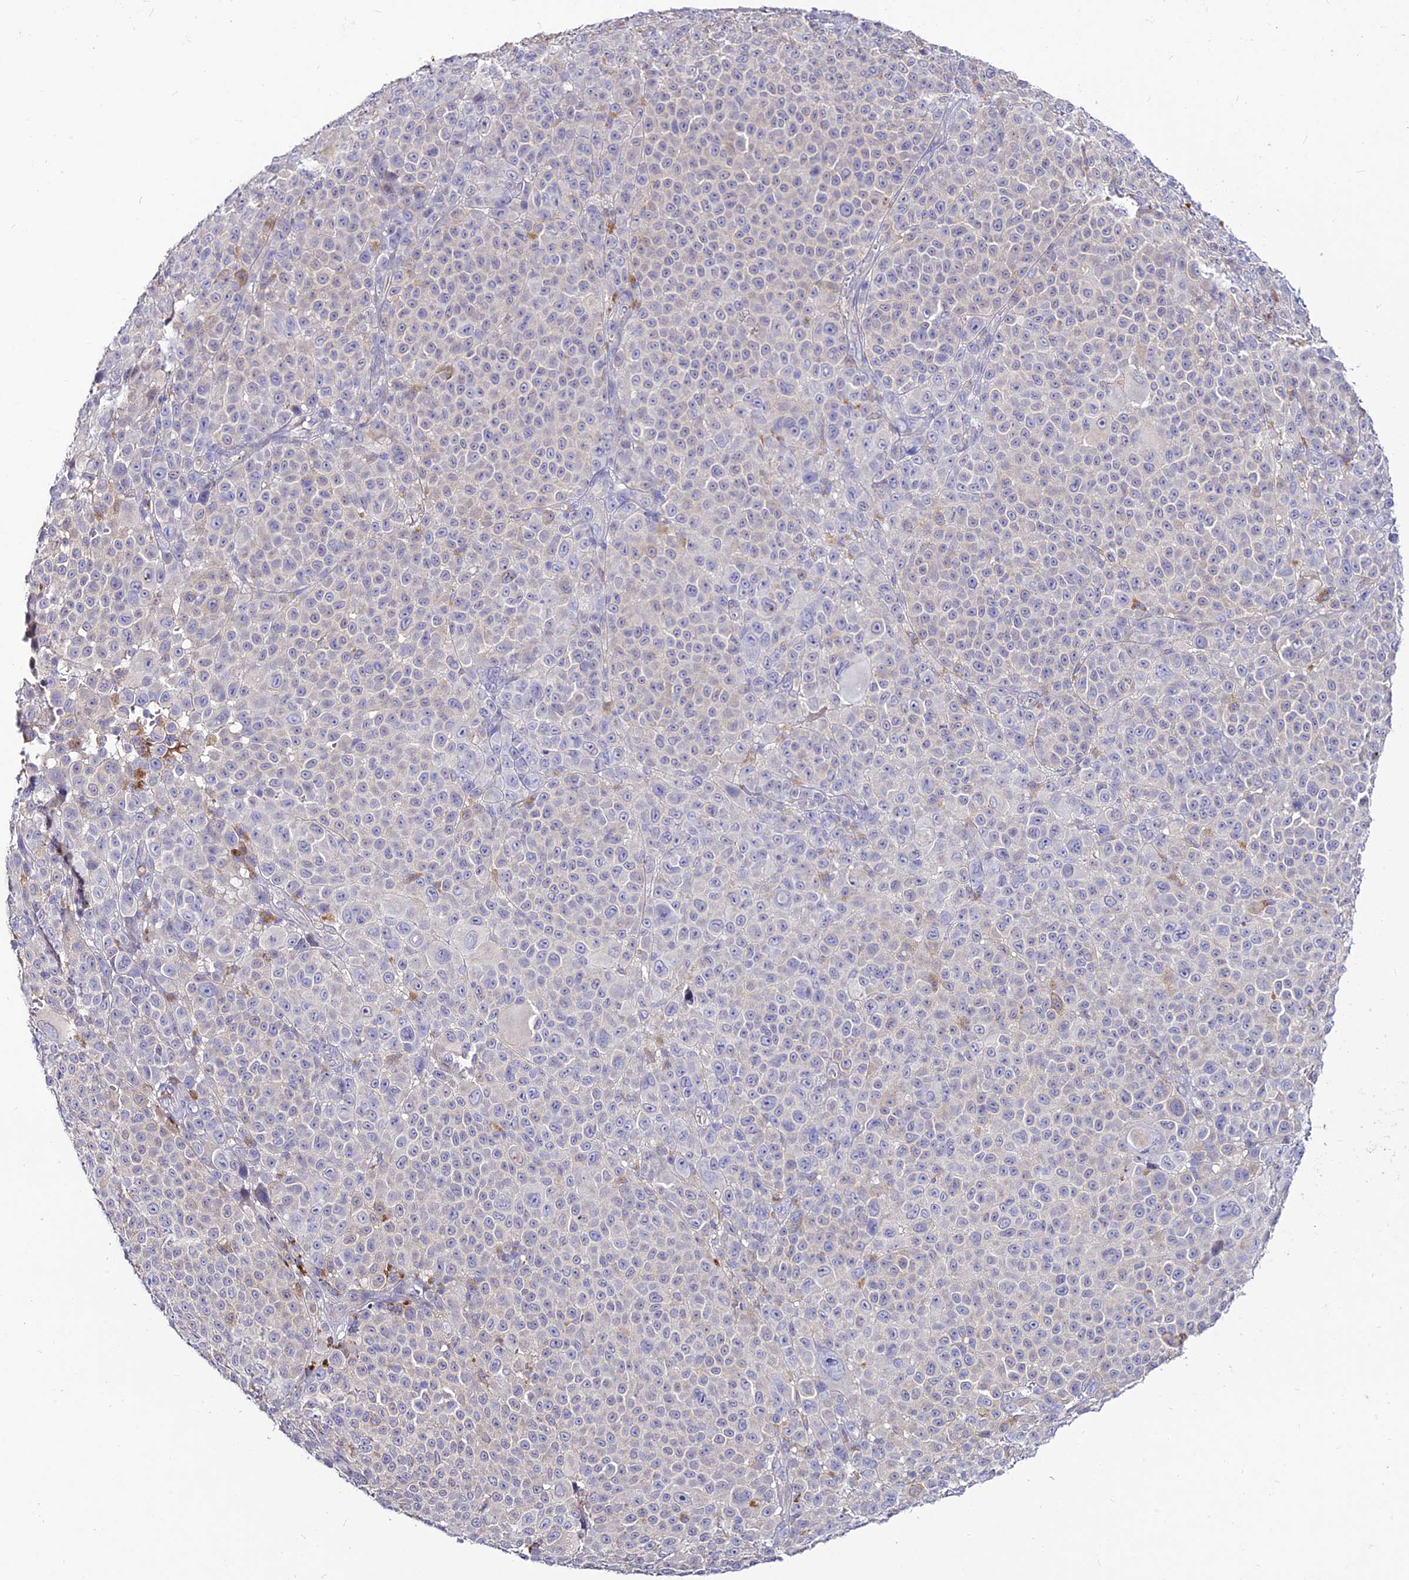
{"staining": {"intensity": "negative", "quantity": "none", "location": "none"}, "tissue": "melanoma", "cell_type": "Tumor cells", "image_type": "cancer", "snomed": [{"axis": "morphology", "description": "Malignant melanoma, NOS"}, {"axis": "topography", "description": "Skin"}], "caption": "Tumor cells show no significant protein positivity in melanoma.", "gene": "CZIB", "patient": {"sex": "female", "age": 94}}